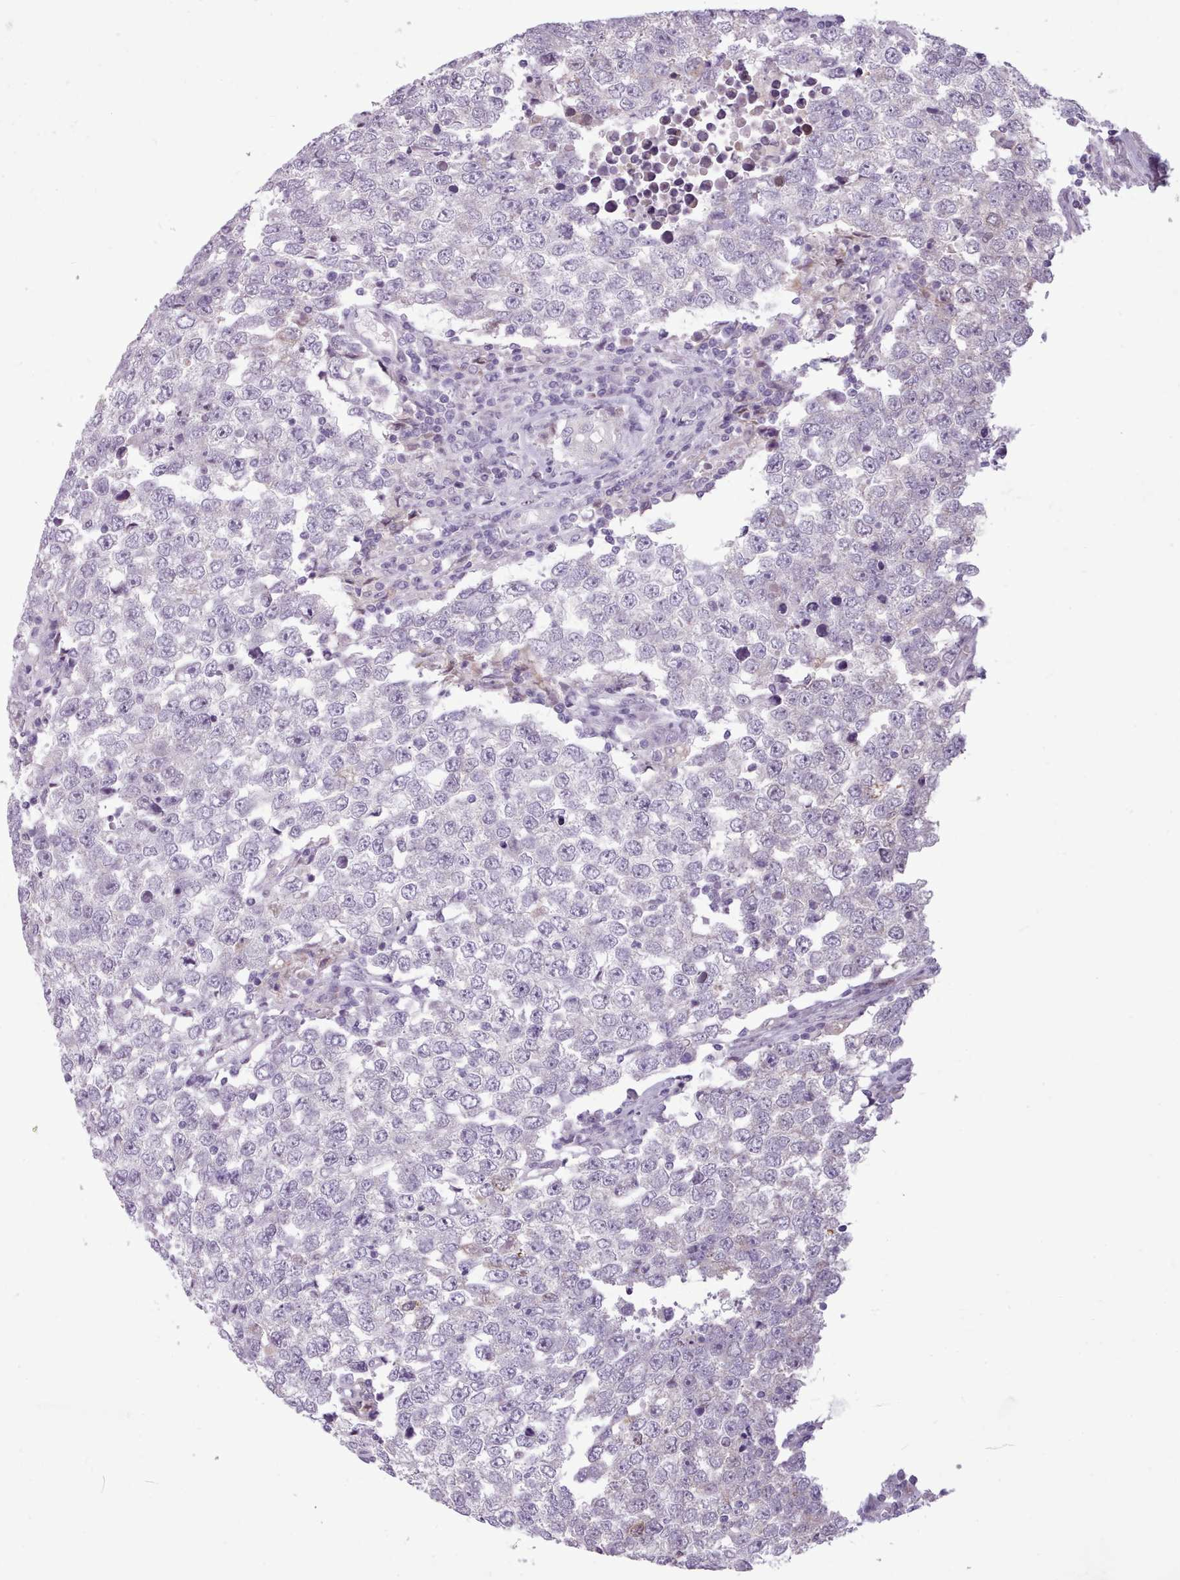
{"staining": {"intensity": "negative", "quantity": "none", "location": "none"}, "tissue": "testis cancer", "cell_type": "Tumor cells", "image_type": "cancer", "snomed": [{"axis": "morphology", "description": "Seminoma, NOS"}, {"axis": "morphology", "description": "Carcinoma, Embryonal, NOS"}, {"axis": "topography", "description": "Testis"}], "caption": "Histopathology image shows no significant protein staining in tumor cells of seminoma (testis).", "gene": "SLURP1", "patient": {"sex": "male", "age": 28}}